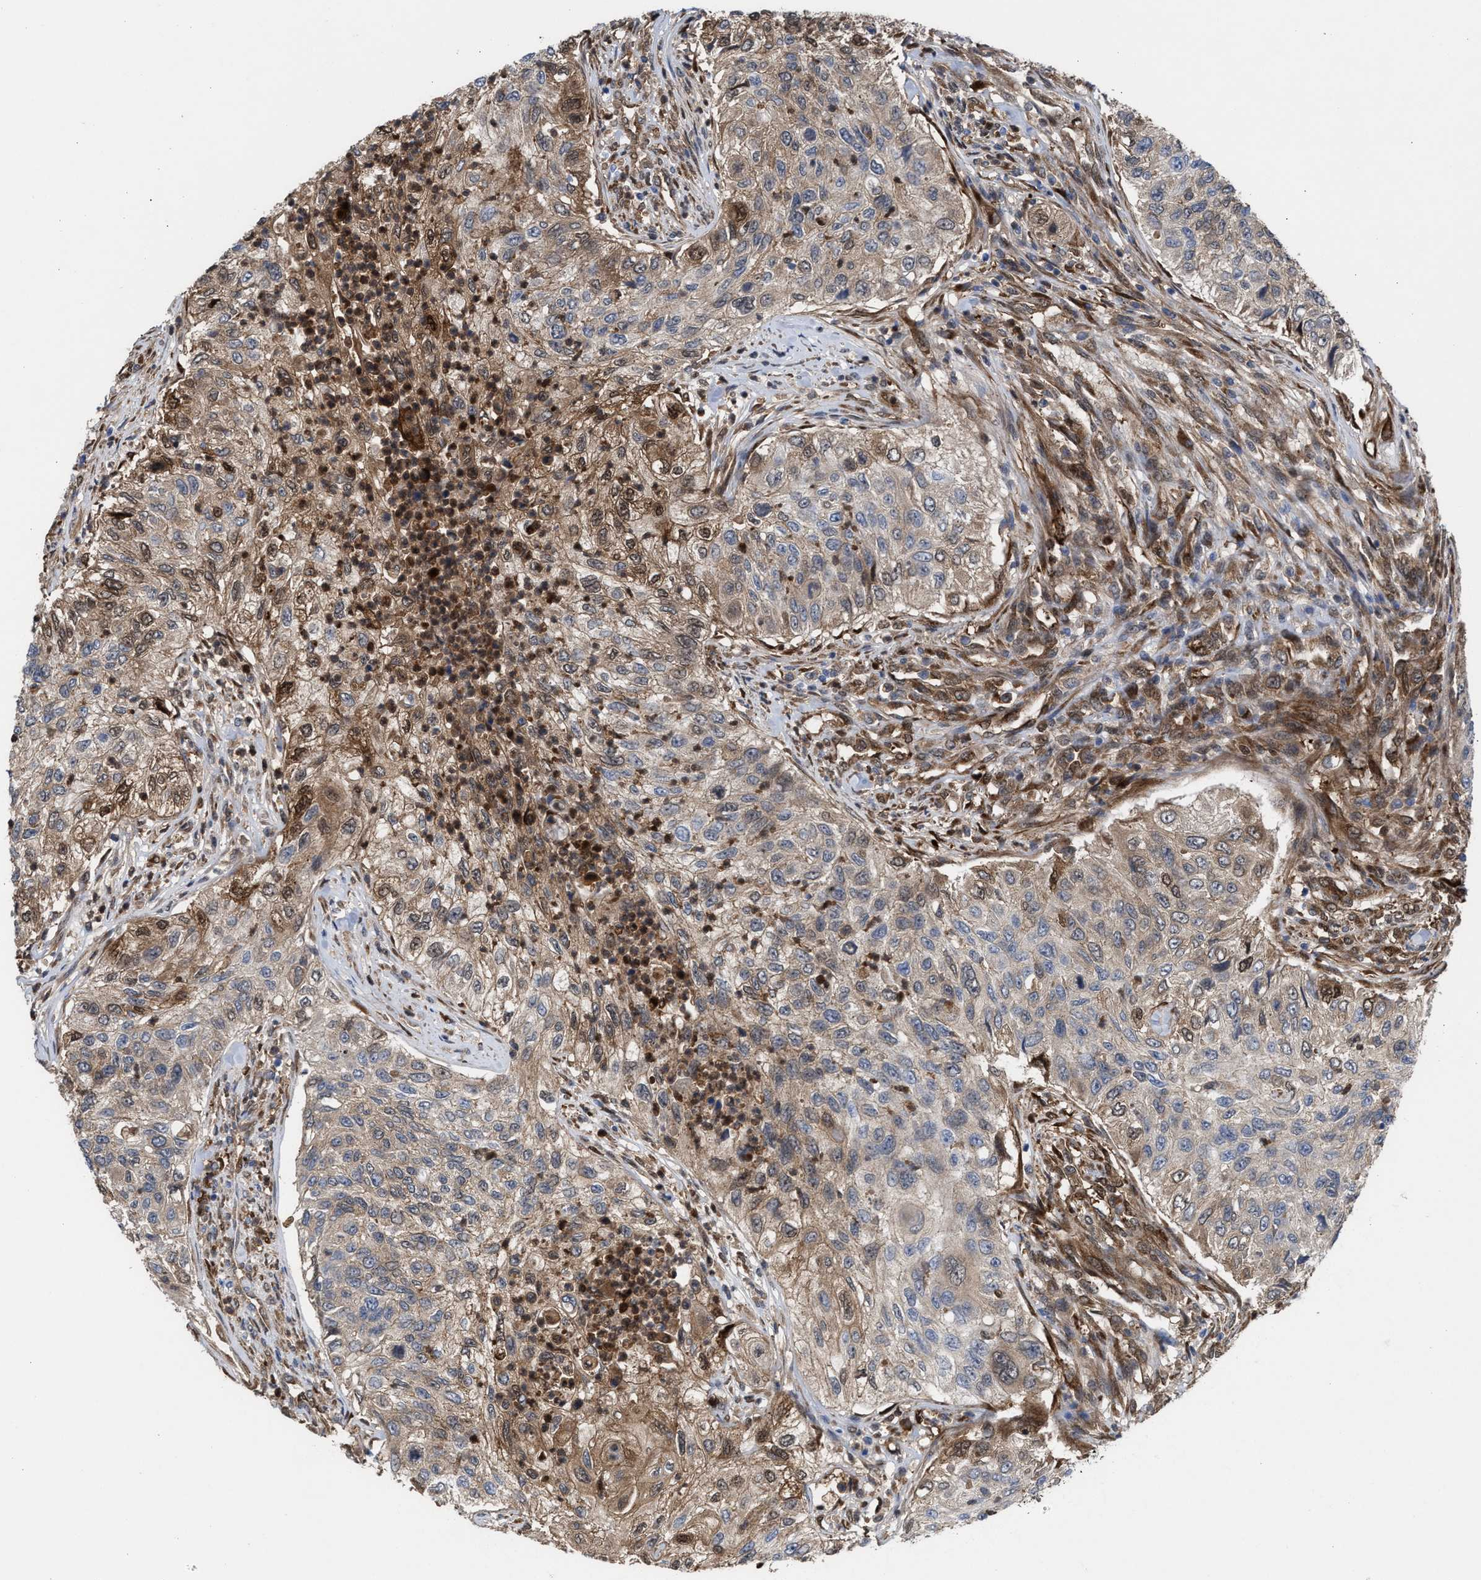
{"staining": {"intensity": "weak", "quantity": "25%-75%", "location": "cytoplasmic/membranous"}, "tissue": "urothelial cancer", "cell_type": "Tumor cells", "image_type": "cancer", "snomed": [{"axis": "morphology", "description": "Urothelial carcinoma, High grade"}, {"axis": "topography", "description": "Urinary bladder"}], "caption": "Approximately 25%-75% of tumor cells in urothelial cancer display weak cytoplasmic/membranous protein expression as visualized by brown immunohistochemical staining.", "gene": "TP53I3", "patient": {"sex": "female", "age": 60}}